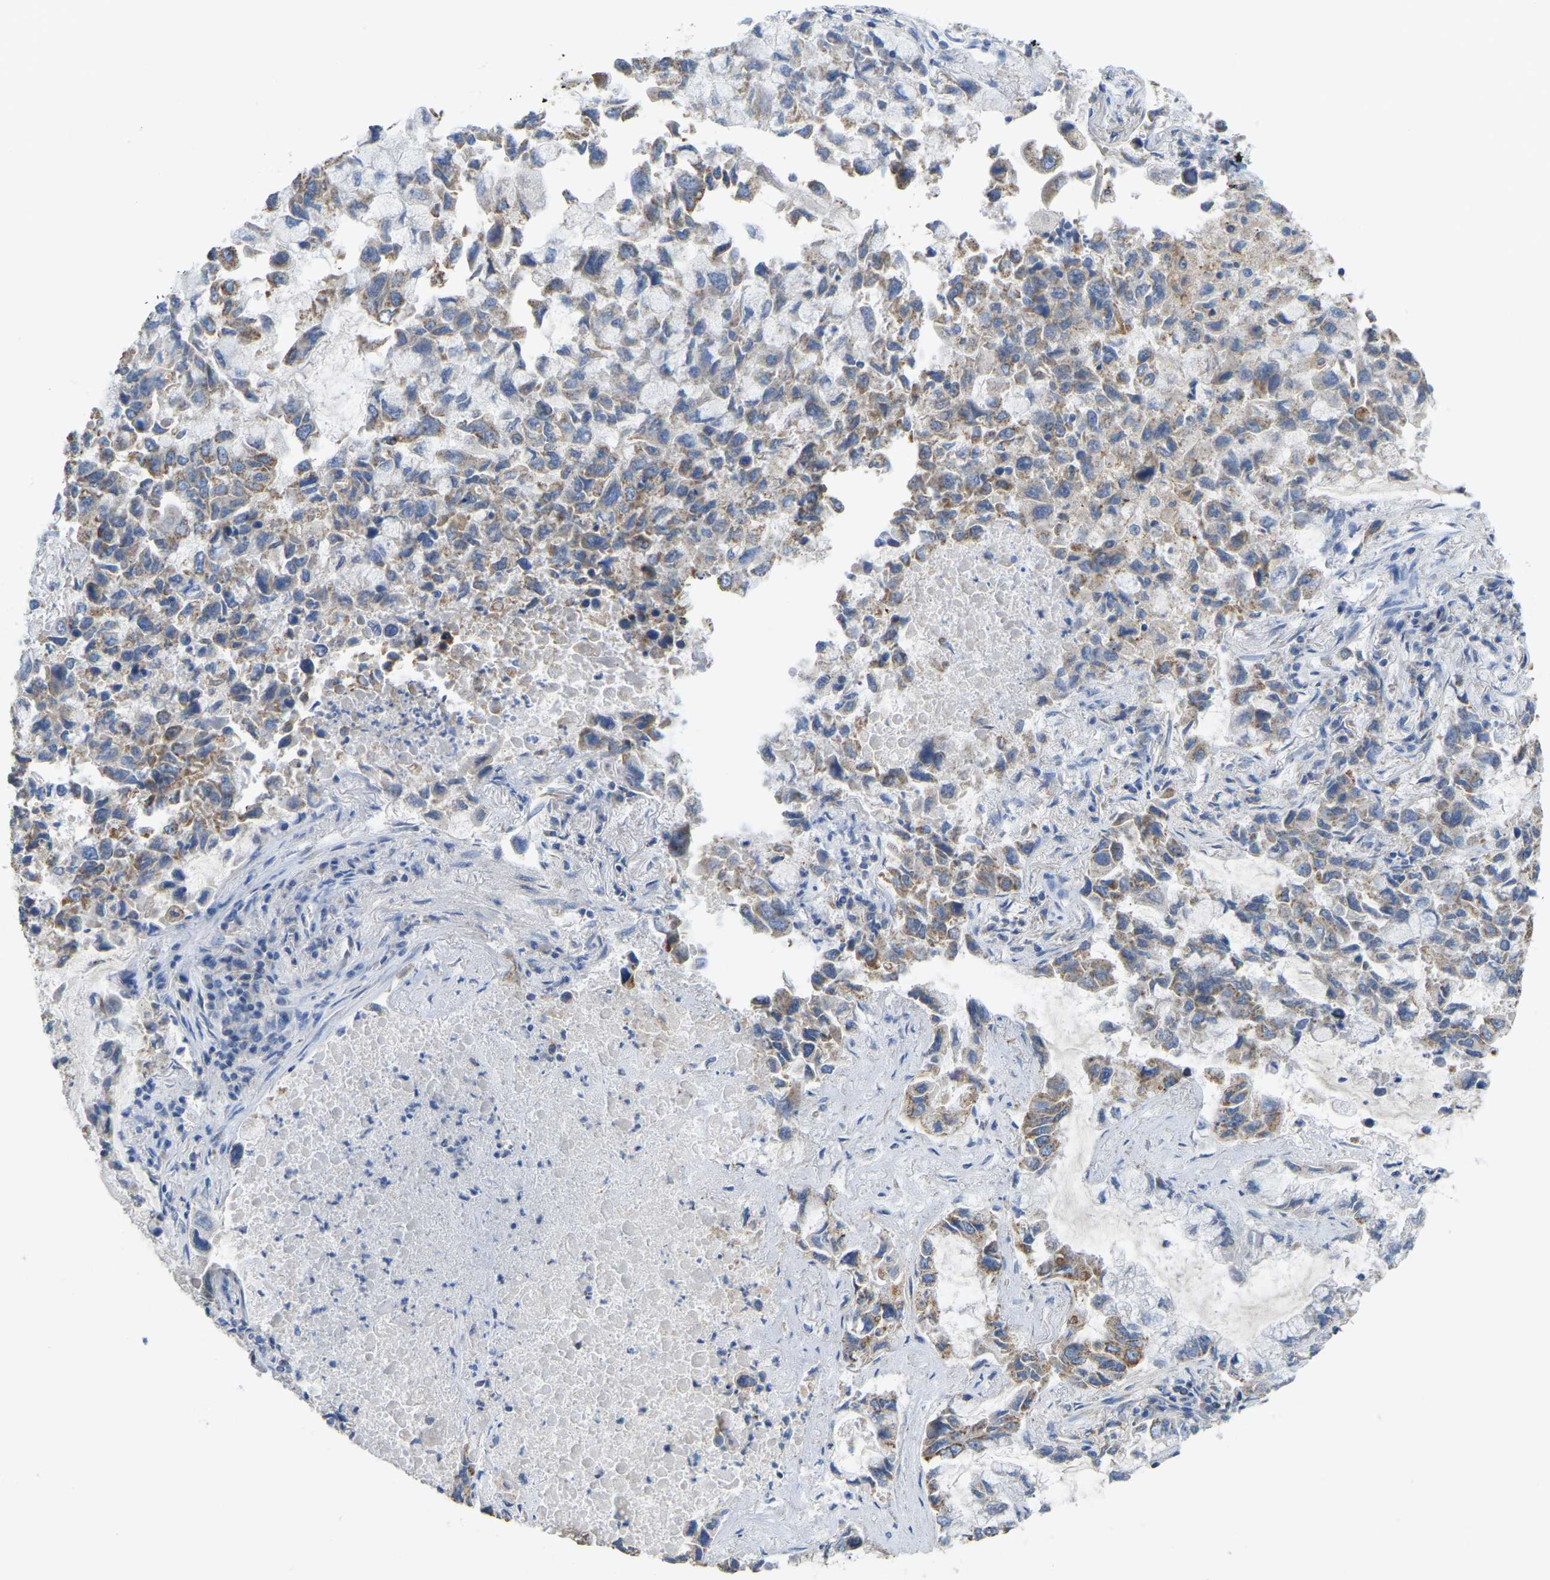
{"staining": {"intensity": "moderate", "quantity": "25%-75%", "location": "cytoplasmic/membranous"}, "tissue": "lung cancer", "cell_type": "Tumor cells", "image_type": "cancer", "snomed": [{"axis": "morphology", "description": "Adenocarcinoma, NOS"}, {"axis": "topography", "description": "Lung"}], "caption": "This is a photomicrograph of immunohistochemistry staining of lung cancer, which shows moderate expression in the cytoplasmic/membranous of tumor cells.", "gene": "SERPINB5", "patient": {"sex": "male", "age": 64}}